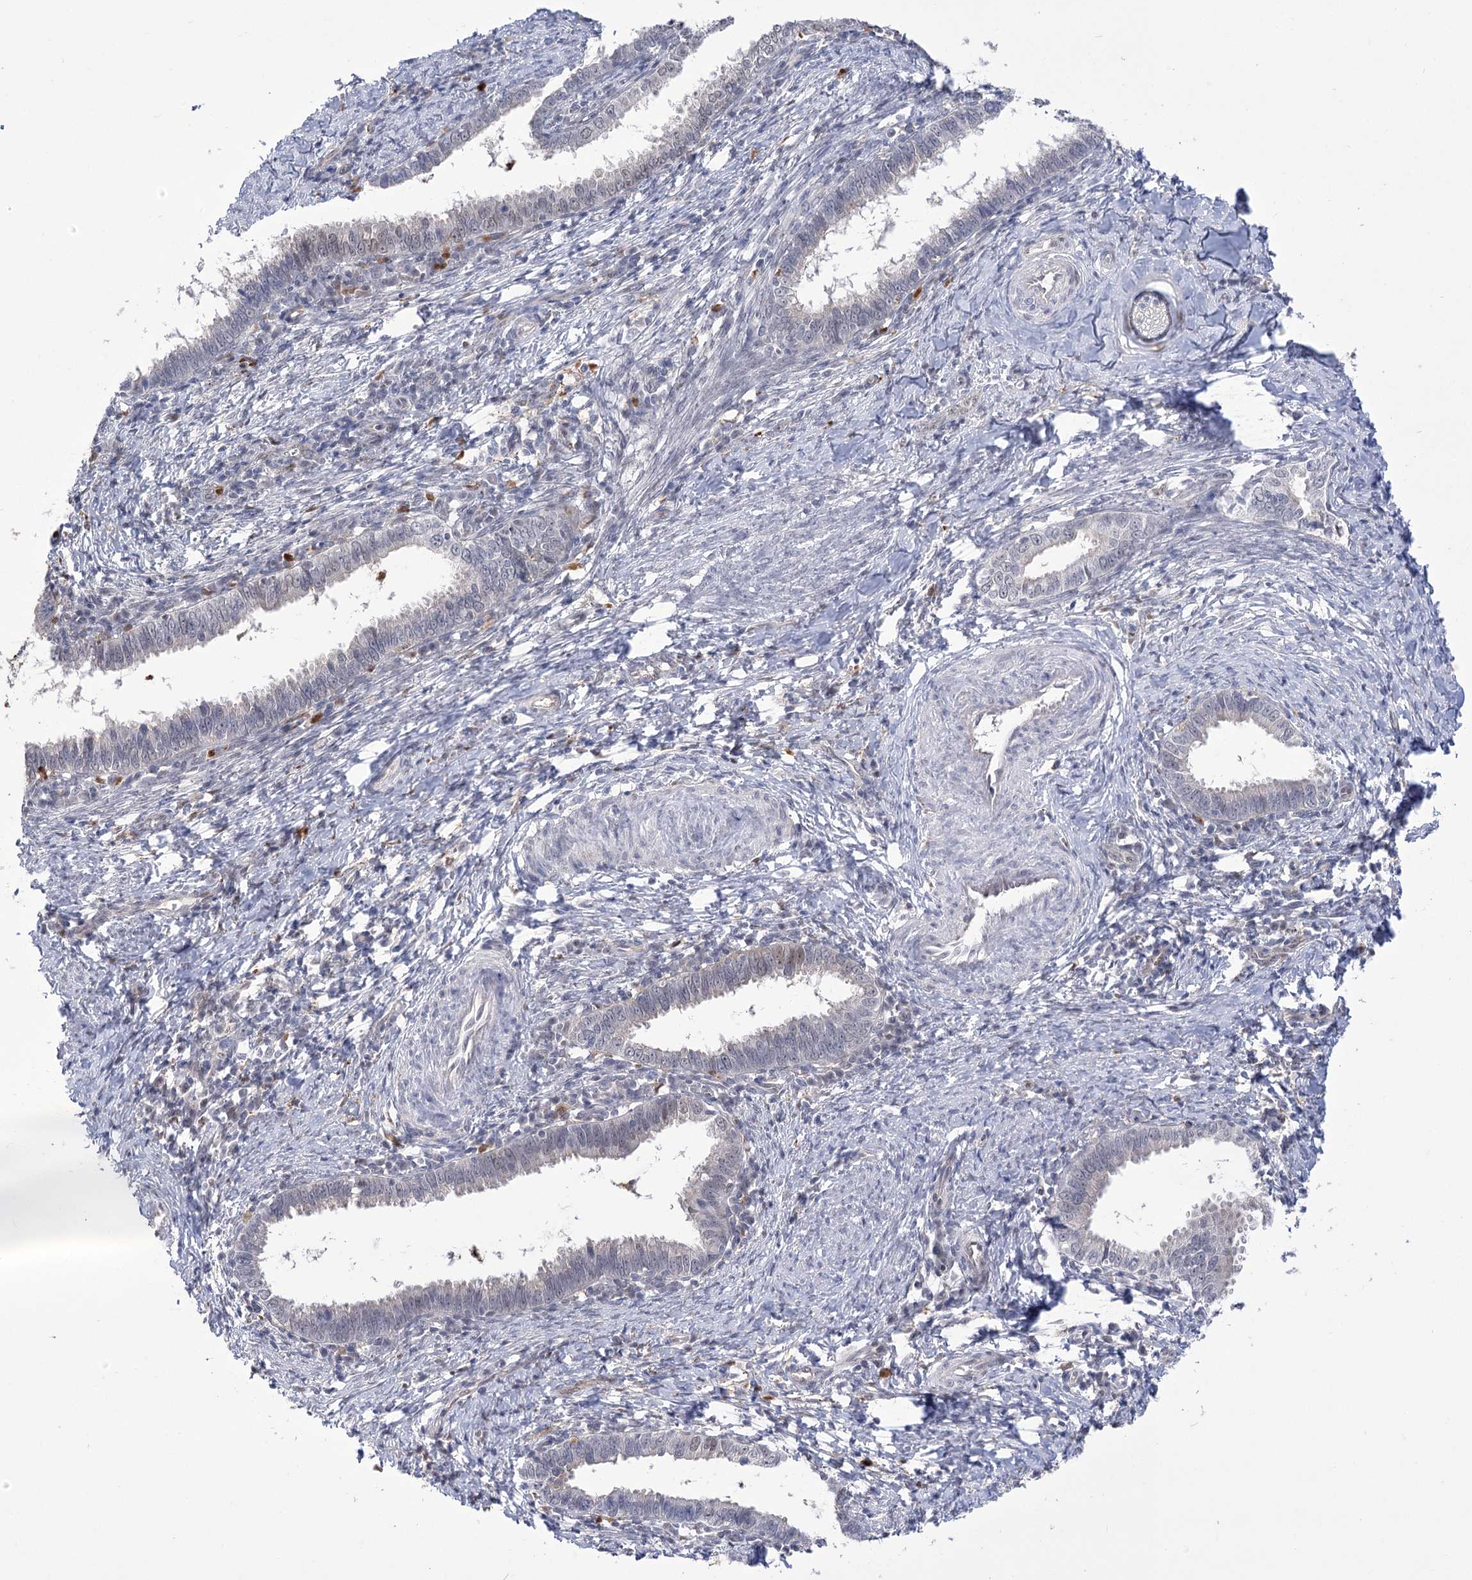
{"staining": {"intensity": "negative", "quantity": "none", "location": "none"}, "tissue": "cervical cancer", "cell_type": "Tumor cells", "image_type": "cancer", "snomed": [{"axis": "morphology", "description": "Adenocarcinoma, NOS"}, {"axis": "topography", "description": "Cervix"}], "caption": "Immunohistochemical staining of cervical adenocarcinoma reveals no significant staining in tumor cells.", "gene": "SIAE", "patient": {"sex": "female", "age": 36}}